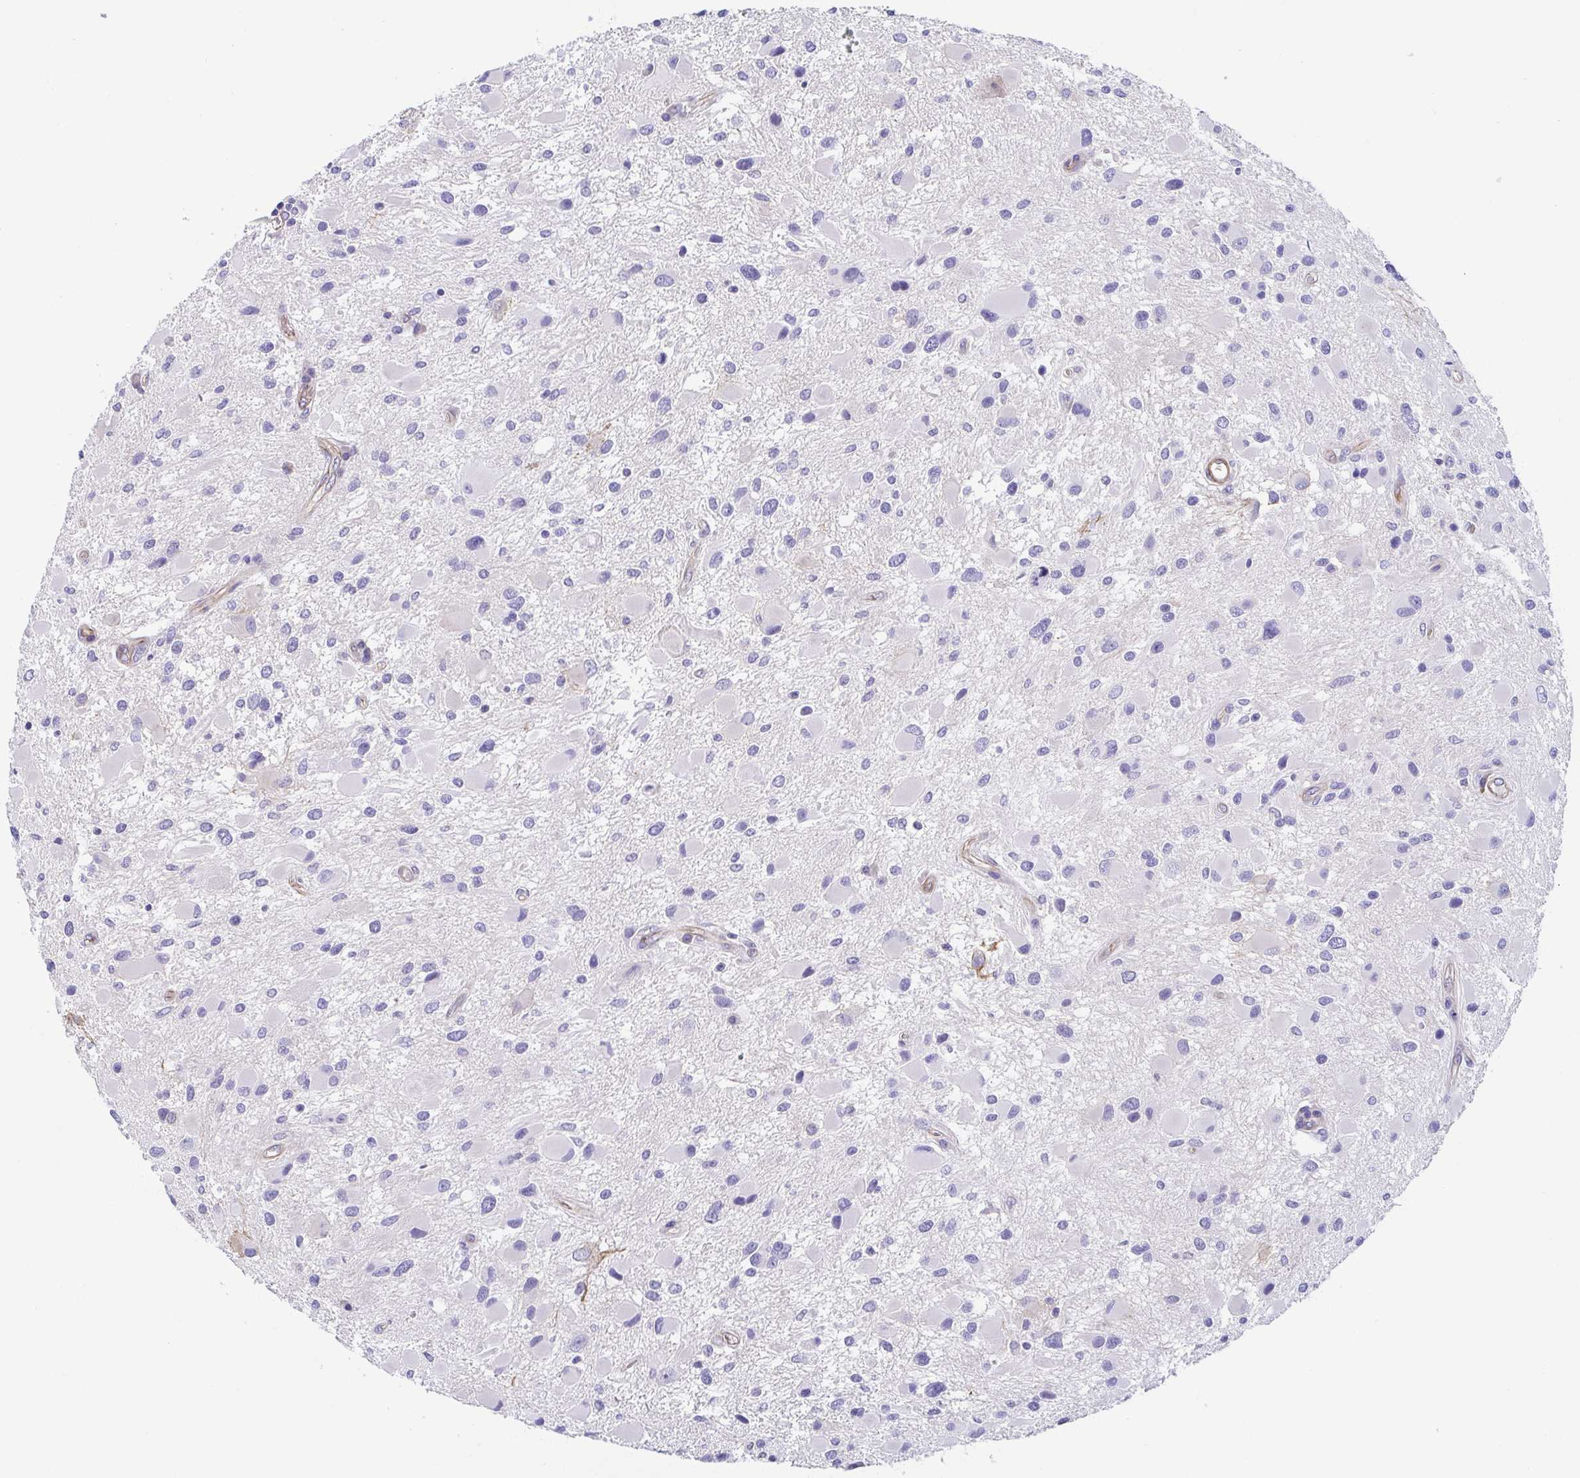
{"staining": {"intensity": "negative", "quantity": "none", "location": "none"}, "tissue": "glioma", "cell_type": "Tumor cells", "image_type": "cancer", "snomed": [{"axis": "morphology", "description": "Glioma, malignant, Low grade"}, {"axis": "topography", "description": "Brain"}], "caption": "Immunohistochemistry of glioma demonstrates no expression in tumor cells.", "gene": "TRAM2", "patient": {"sex": "female", "age": 32}}